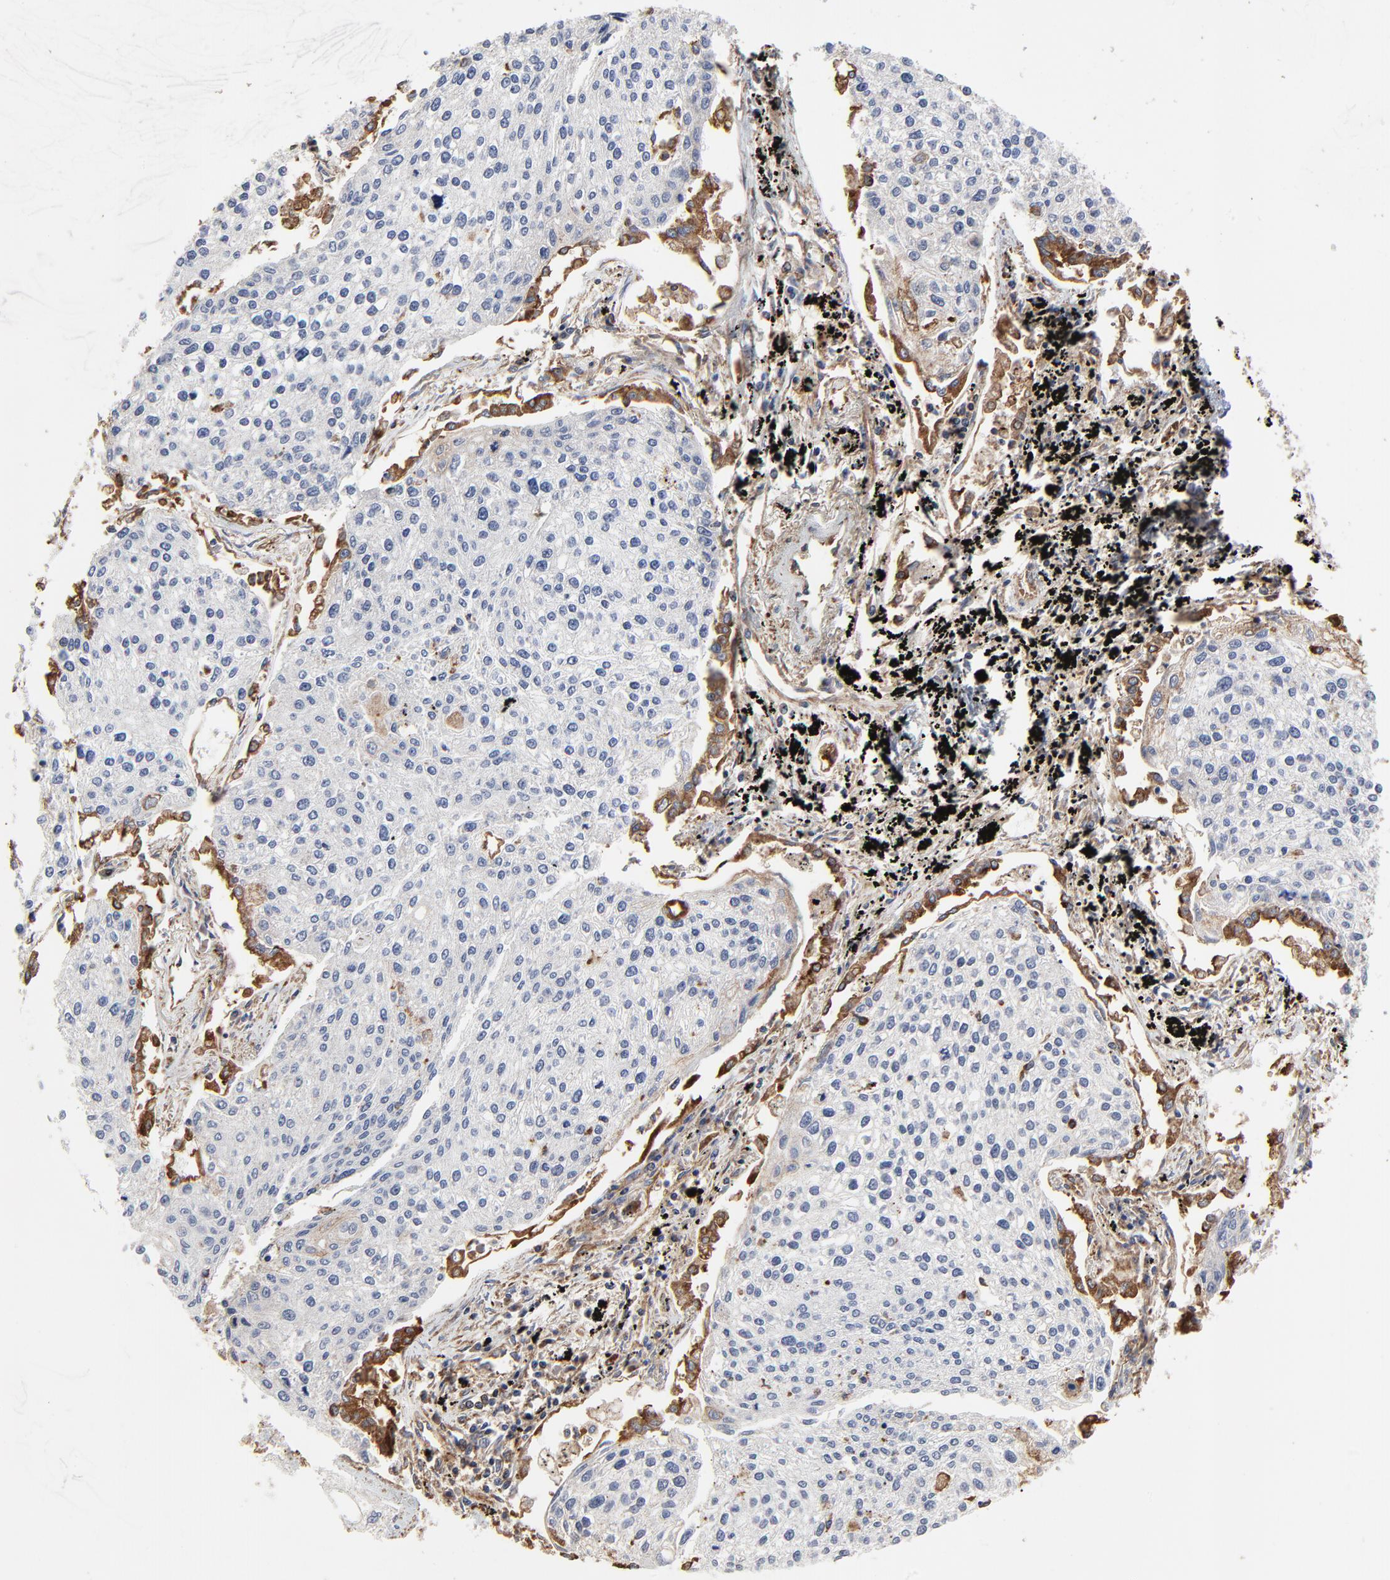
{"staining": {"intensity": "weak", "quantity": "<25%", "location": "cytoplasmic/membranous"}, "tissue": "lung cancer", "cell_type": "Tumor cells", "image_type": "cancer", "snomed": [{"axis": "morphology", "description": "Squamous cell carcinoma, NOS"}, {"axis": "topography", "description": "Lung"}], "caption": "Human lung cancer stained for a protein using immunohistochemistry (IHC) demonstrates no positivity in tumor cells.", "gene": "NXF3", "patient": {"sex": "male", "age": 75}}